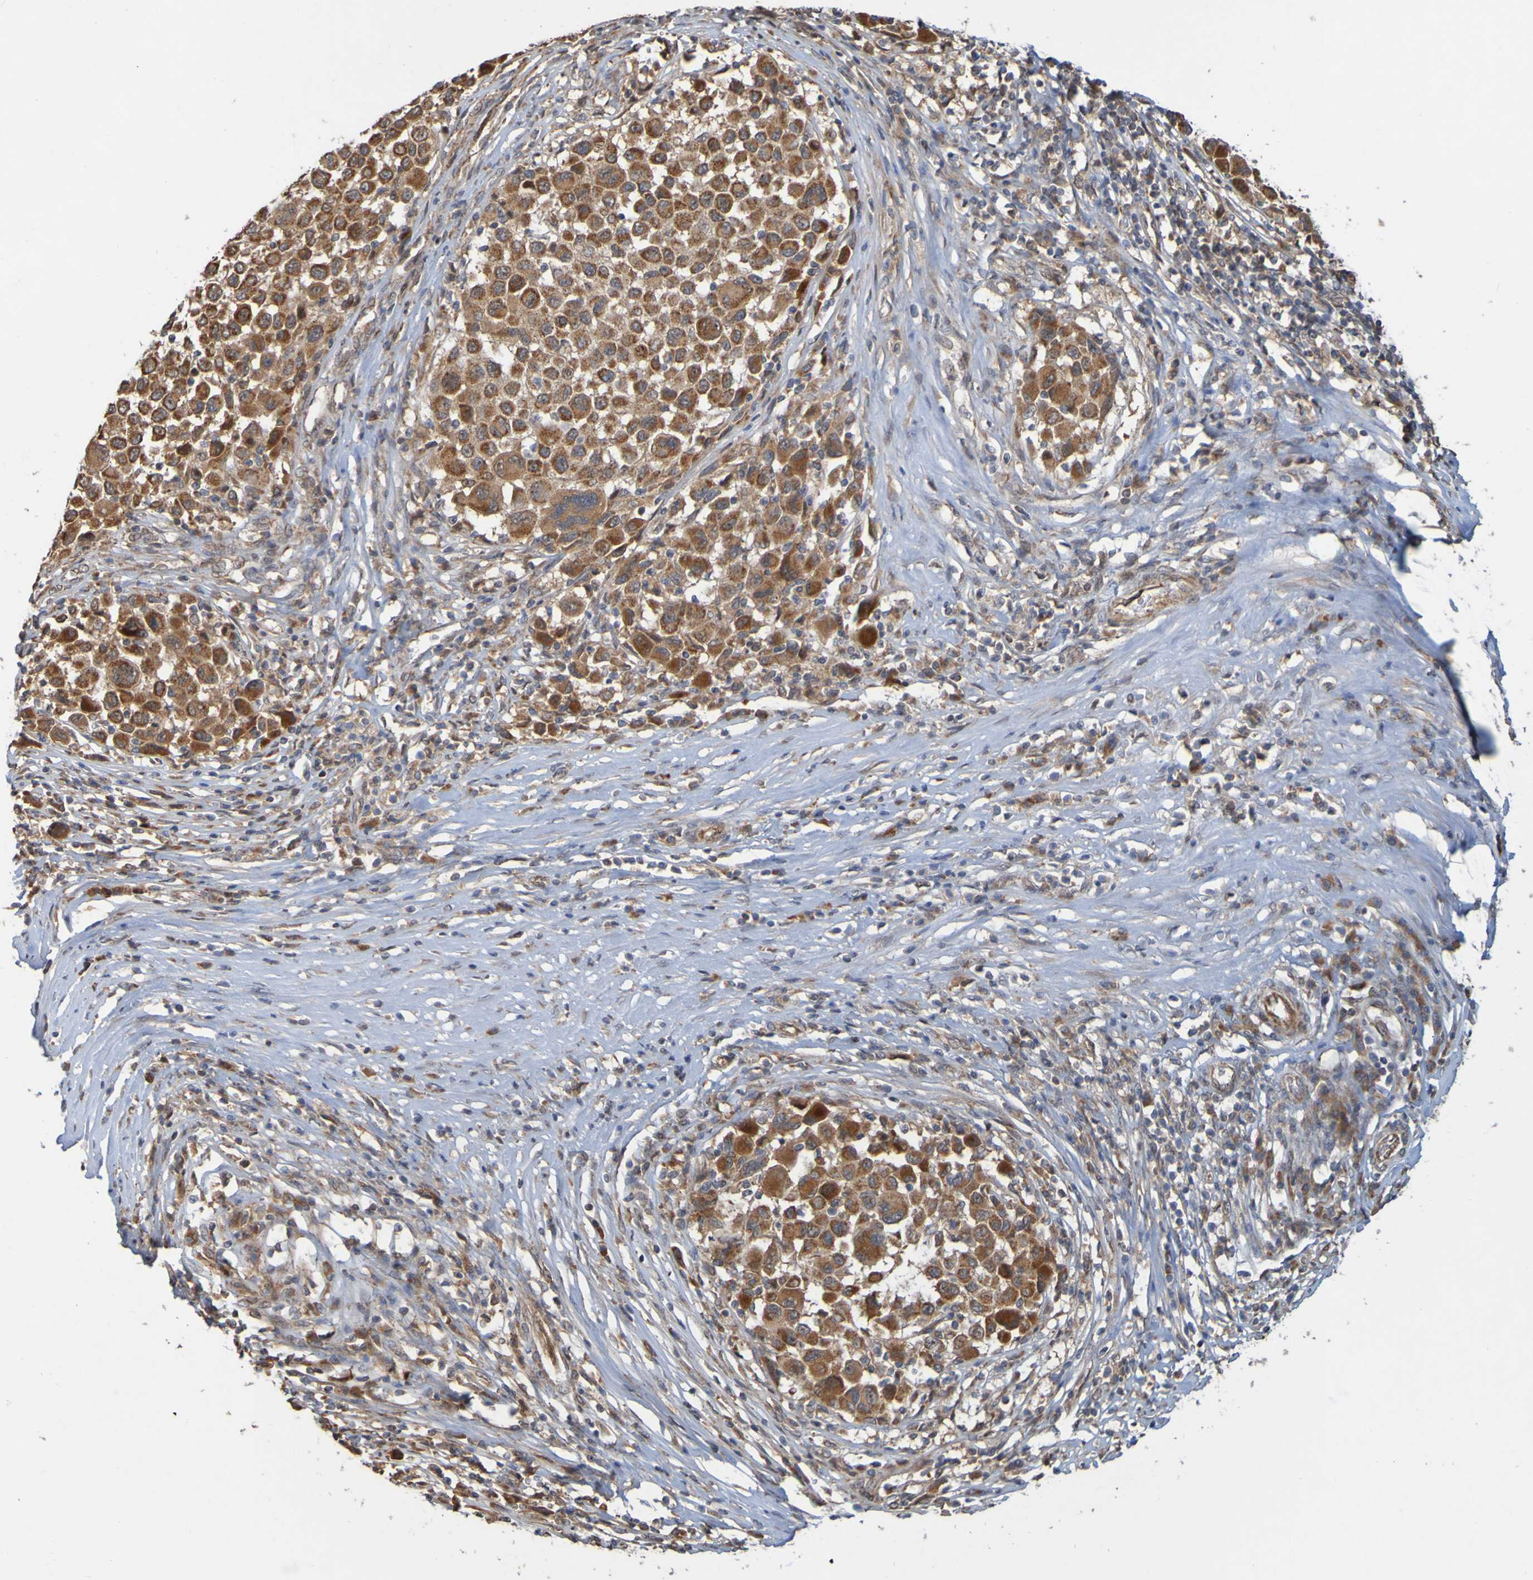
{"staining": {"intensity": "moderate", "quantity": ">75%", "location": "cytoplasmic/membranous"}, "tissue": "melanoma", "cell_type": "Tumor cells", "image_type": "cancer", "snomed": [{"axis": "morphology", "description": "Malignant melanoma, Metastatic site"}, {"axis": "topography", "description": "Lymph node"}], "caption": "A brown stain shows moderate cytoplasmic/membranous staining of a protein in human melanoma tumor cells. (DAB IHC, brown staining for protein, blue staining for nuclei).", "gene": "TMBIM1", "patient": {"sex": "male", "age": 61}}